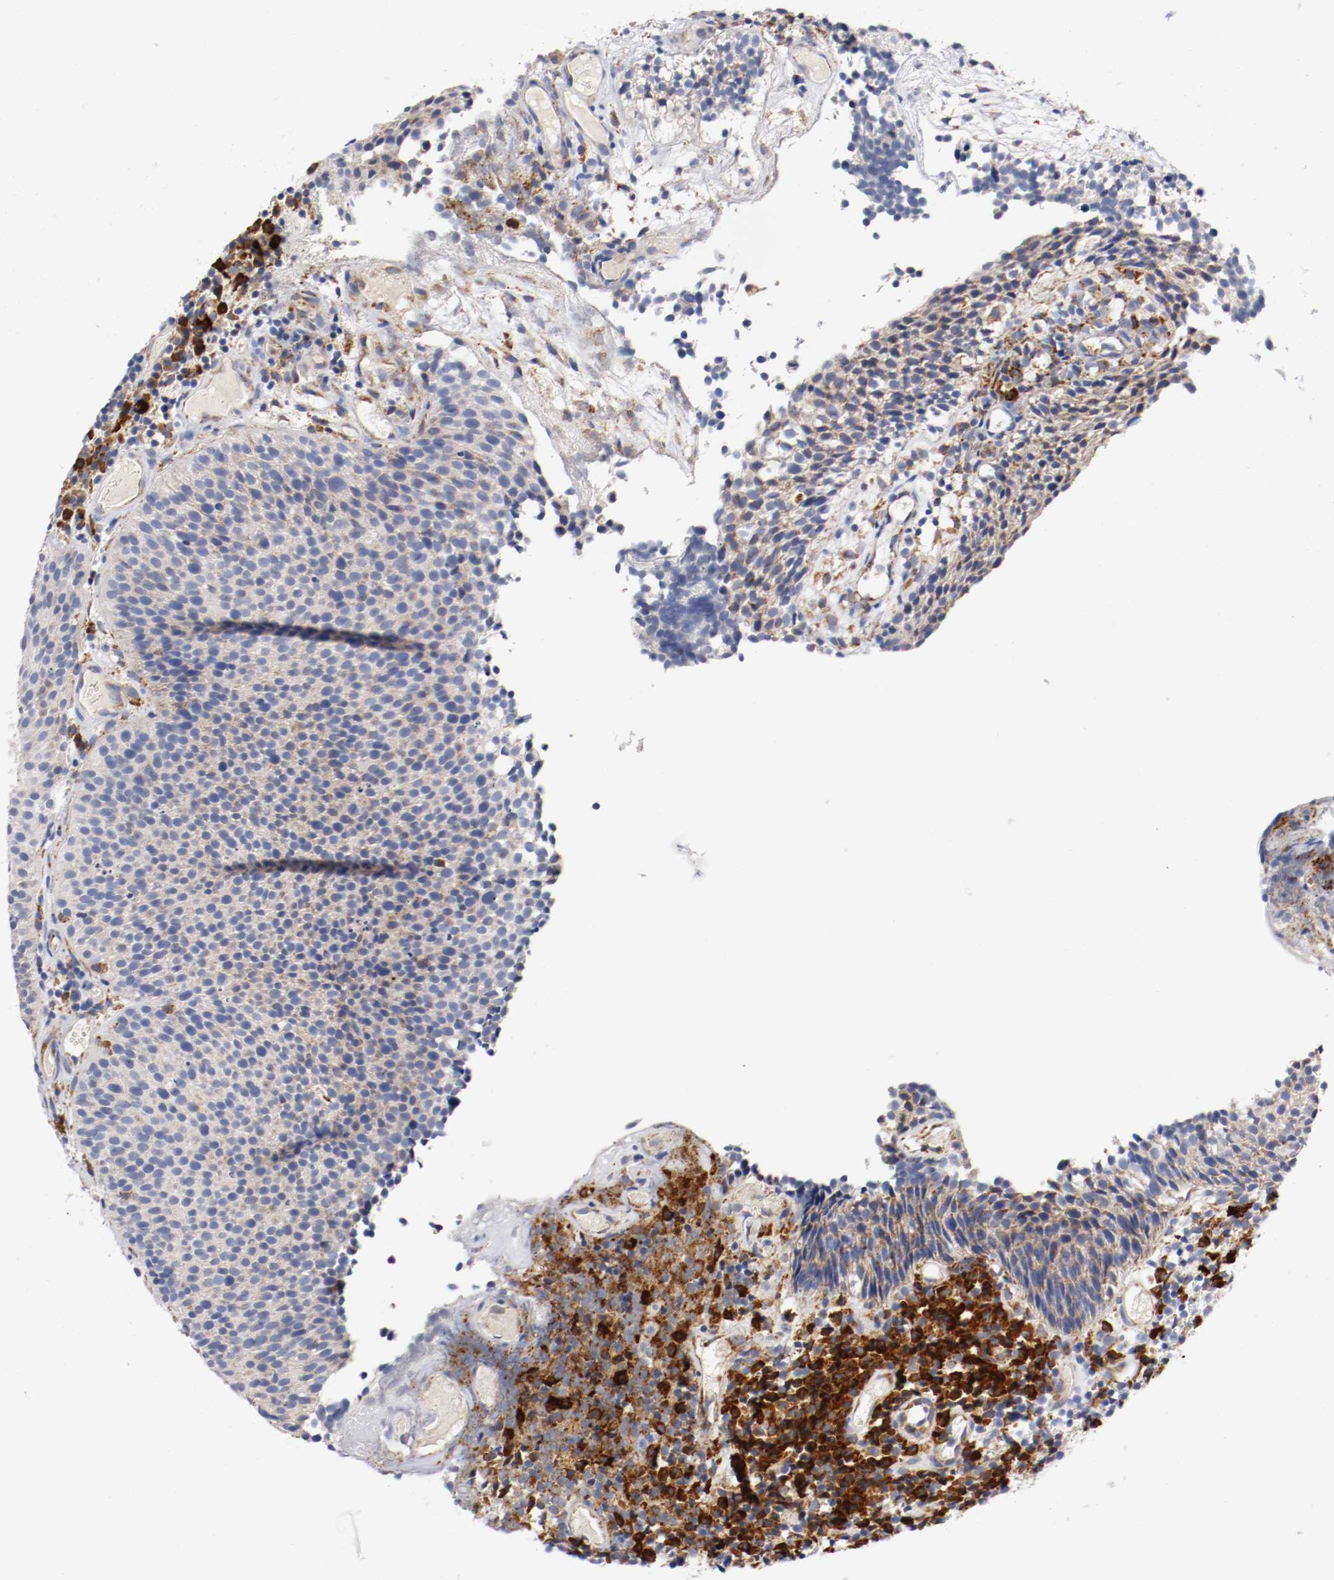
{"staining": {"intensity": "strong", "quantity": "25%-75%", "location": "cytoplasmic/membranous"}, "tissue": "urothelial cancer", "cell_type": "Tumor cells", "image_type": "cancer", "snomed": [{"axis": "morphology", "description": "Urothelial carcinoma, Low grade"}, {"axis": "topography", "description": "Urinary bladder"}], "caption": "Strong cytoplasmic/membranous positivity for a protein is identified in about 25%-75% of tumor cells of low-grade urothelial carcinoma using immunohistochemistry (IHC).", "gene": "TRAF2", "patient": {"sex": "male", "age": 85}}